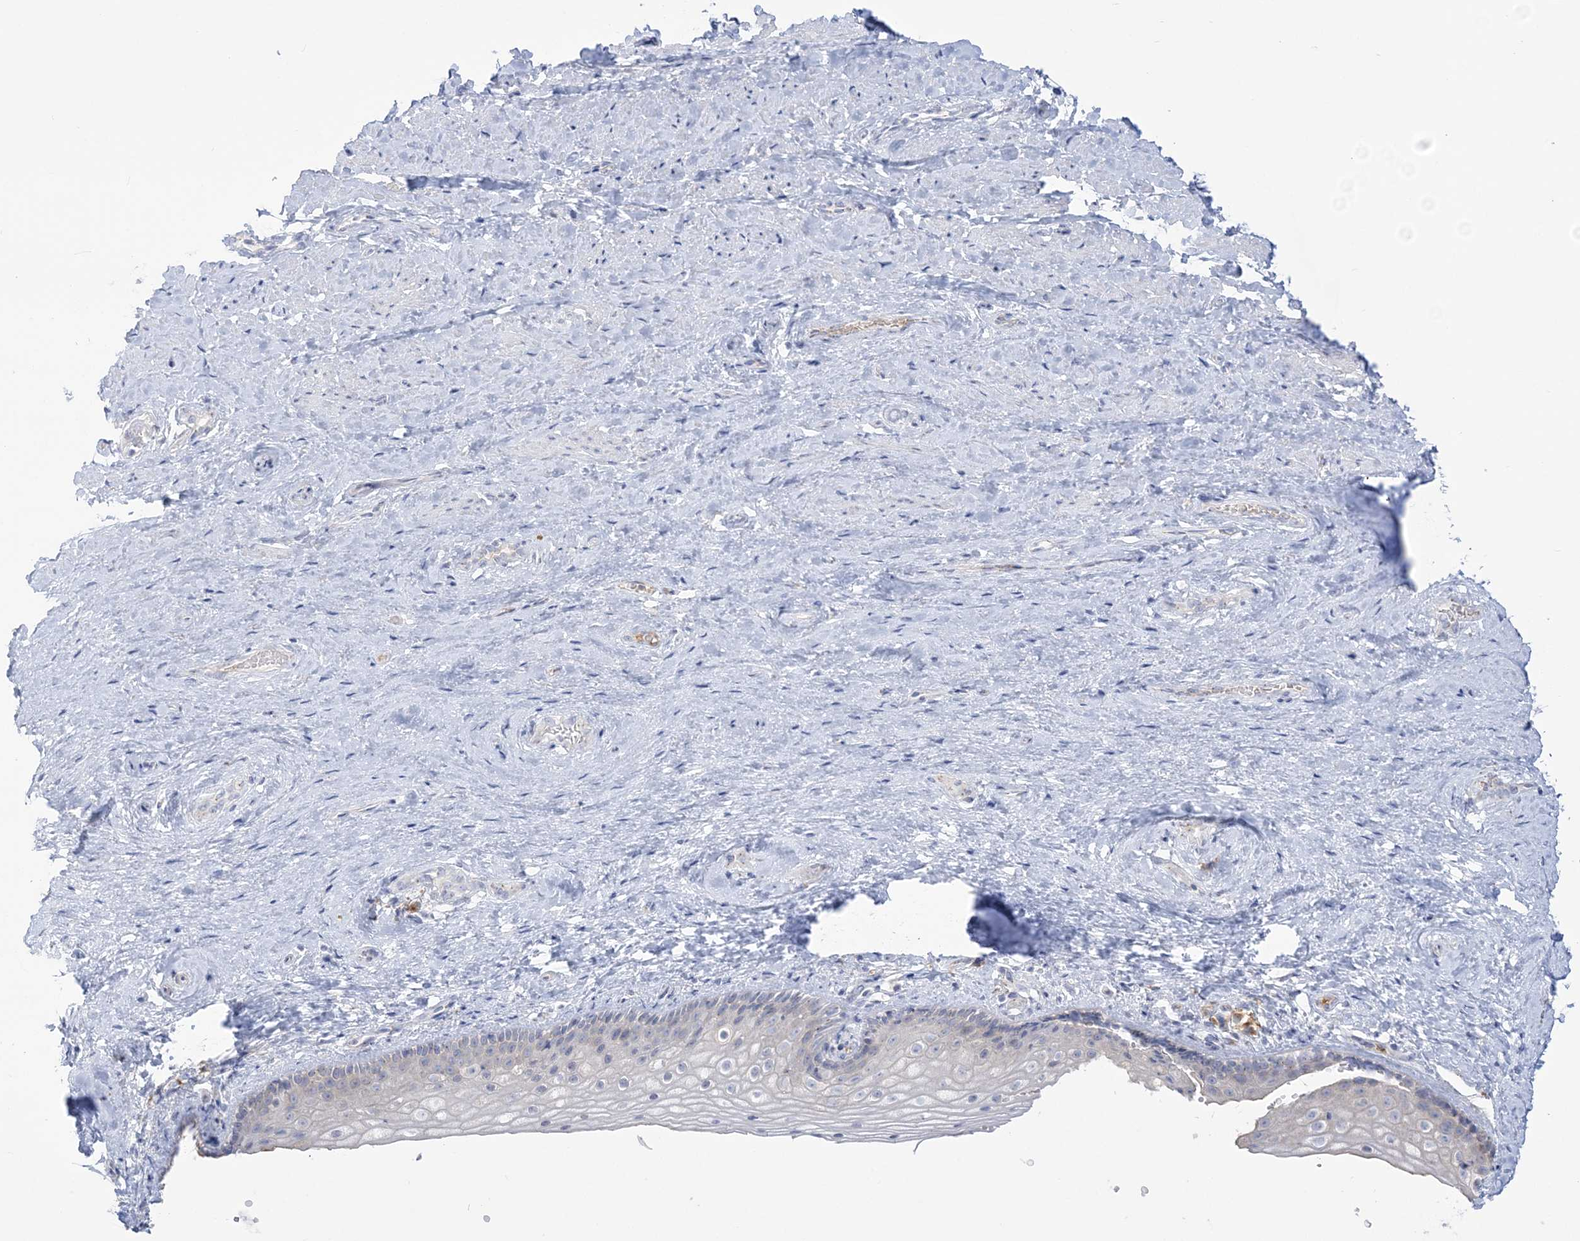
{"staining": {"intensity": "negative", "quantity": "none", "location": "none"}, "tissue": "vagina", "cell_type": "Squamous epithelial cells", "image_type": "normal", "snomed": [{"axis": "morphology", "description": "Normal tissue, NOS"}, {"axis": "topography", "description": "Vagina"}], "caption": "Immunohistochemical staining of benign vagina demonstrates no significant positivity in squamous epithelial cells. (DAB (3,3'-diaminobenzidine) IHC, high magnification).", "gene": "SEMA3D", "patient": {"sex": "female", "age": 46}}